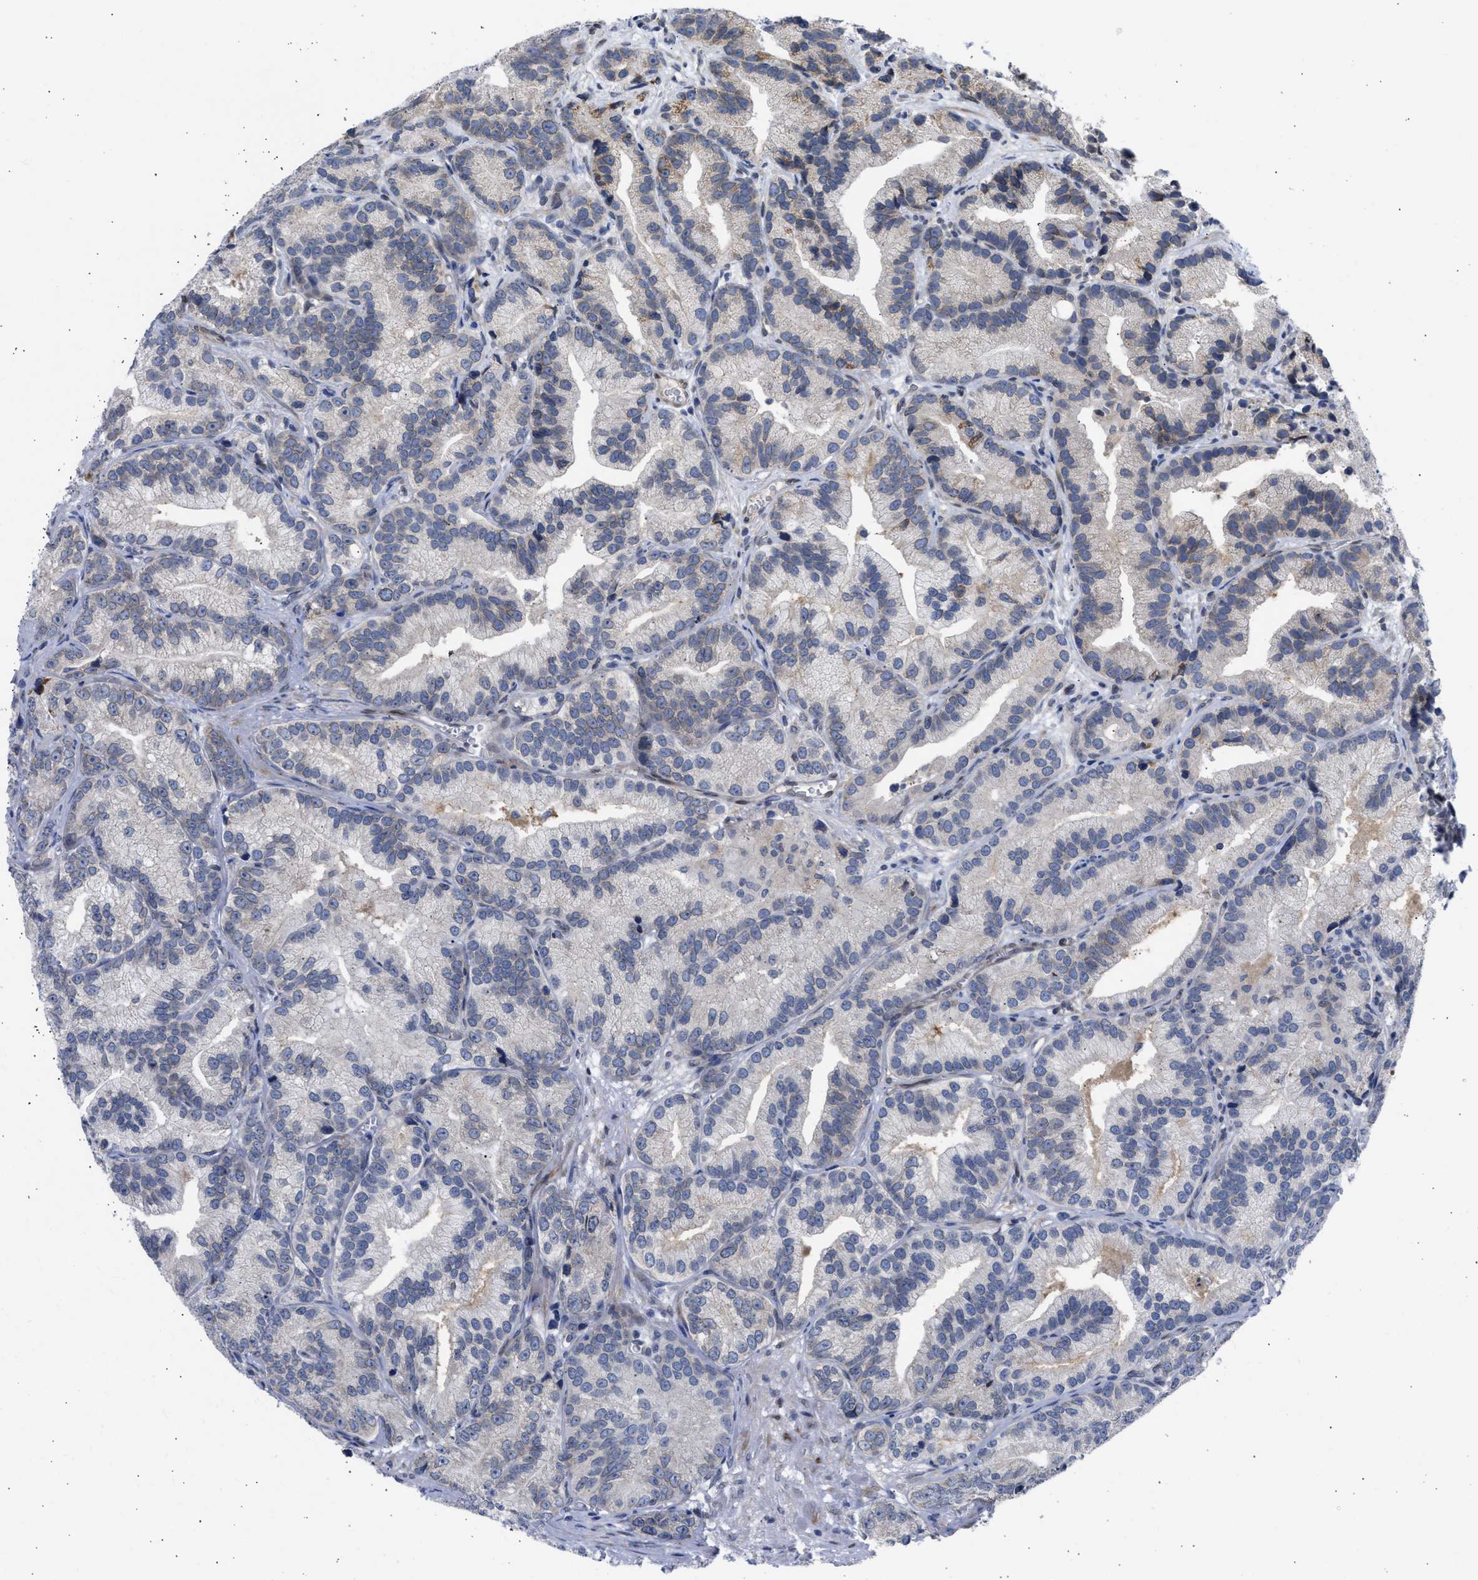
{"staining": {"intensity": "weak", "quantity": "<25%", "location": "cytoplasmic/membranous"}, "tissue": "prostate cancer", "cell_type": "Tumor cells", "image_type": "cancer", "snomed": [{"axis": "morphology", "description": "Adenocarcinoma, Low grade"}, {"axis": "topography", "description": "Prostate"}], "caption": "Immunohistochemistry (IHC) photomicrograph of neoplastic tissue: prostate cancer stained with DAB exhibits no significant protein positivity in tumor cells. (Immunohistochemistry, brightfield microscopy, high magnification).", "gene": "NUP35", "patient": {"sex": "male", "age": 89}}